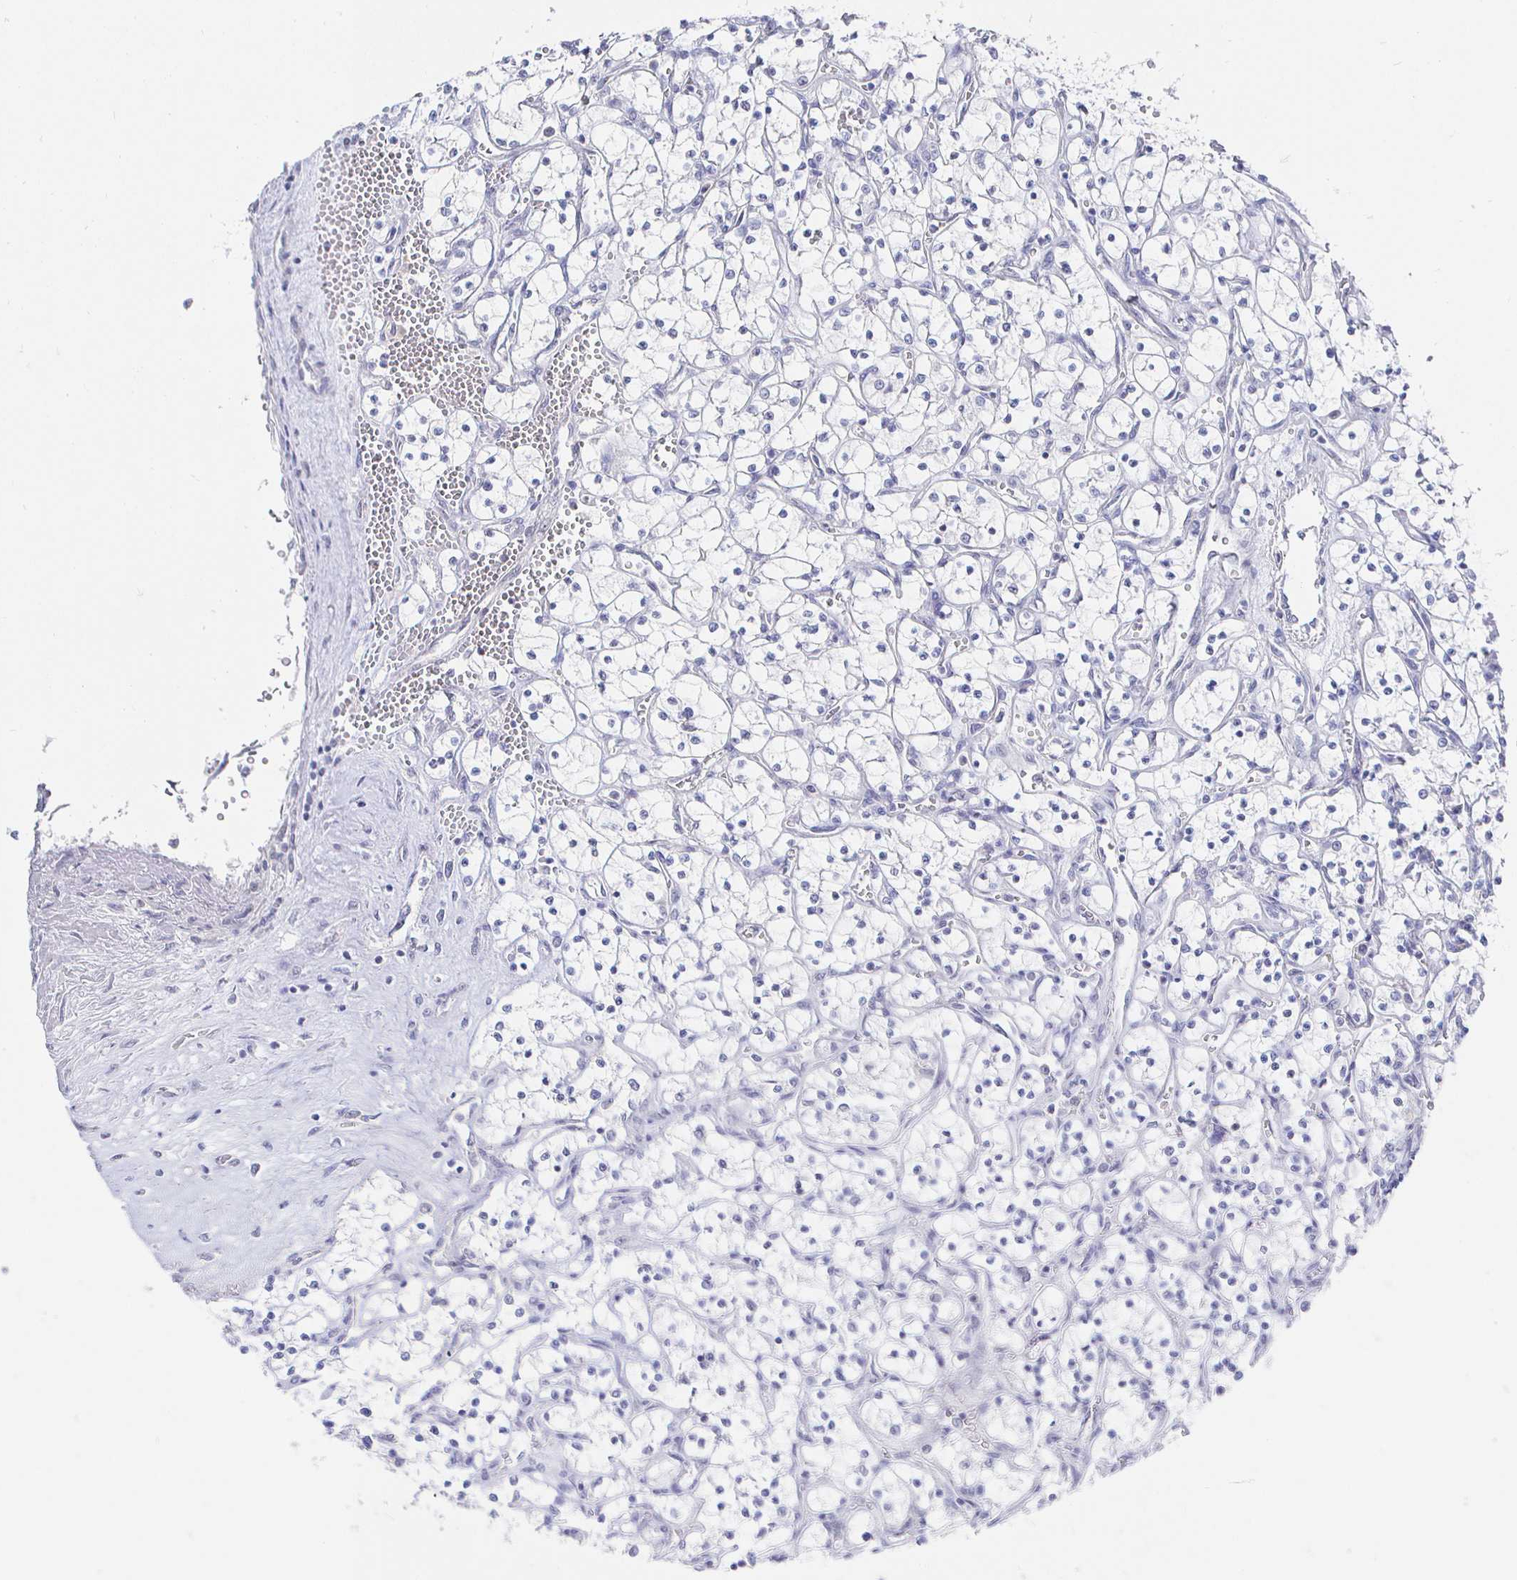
{"staining": {"intensity": "negative", "quantity": "none", "location": "none"}, "tissue": "renal cancer", "cell_type": "Tumor cells", "image_type": "cancer", "snomed": [{"axis": "morphology", "description": "Adenocarcinoma, NOS"}, {"axis": "topography", "description": "Kidney"}], "caption": "IHC photomicrograph of neoplastic tissue: human renal cancer (adenocarcinoma) stained with DAB (3,3'-diaminobenzidine) demonstrates no significant protein positivity in tumor cells.", "gene": "LRRC23", "patient": {"sex": "female", "age": 69}}